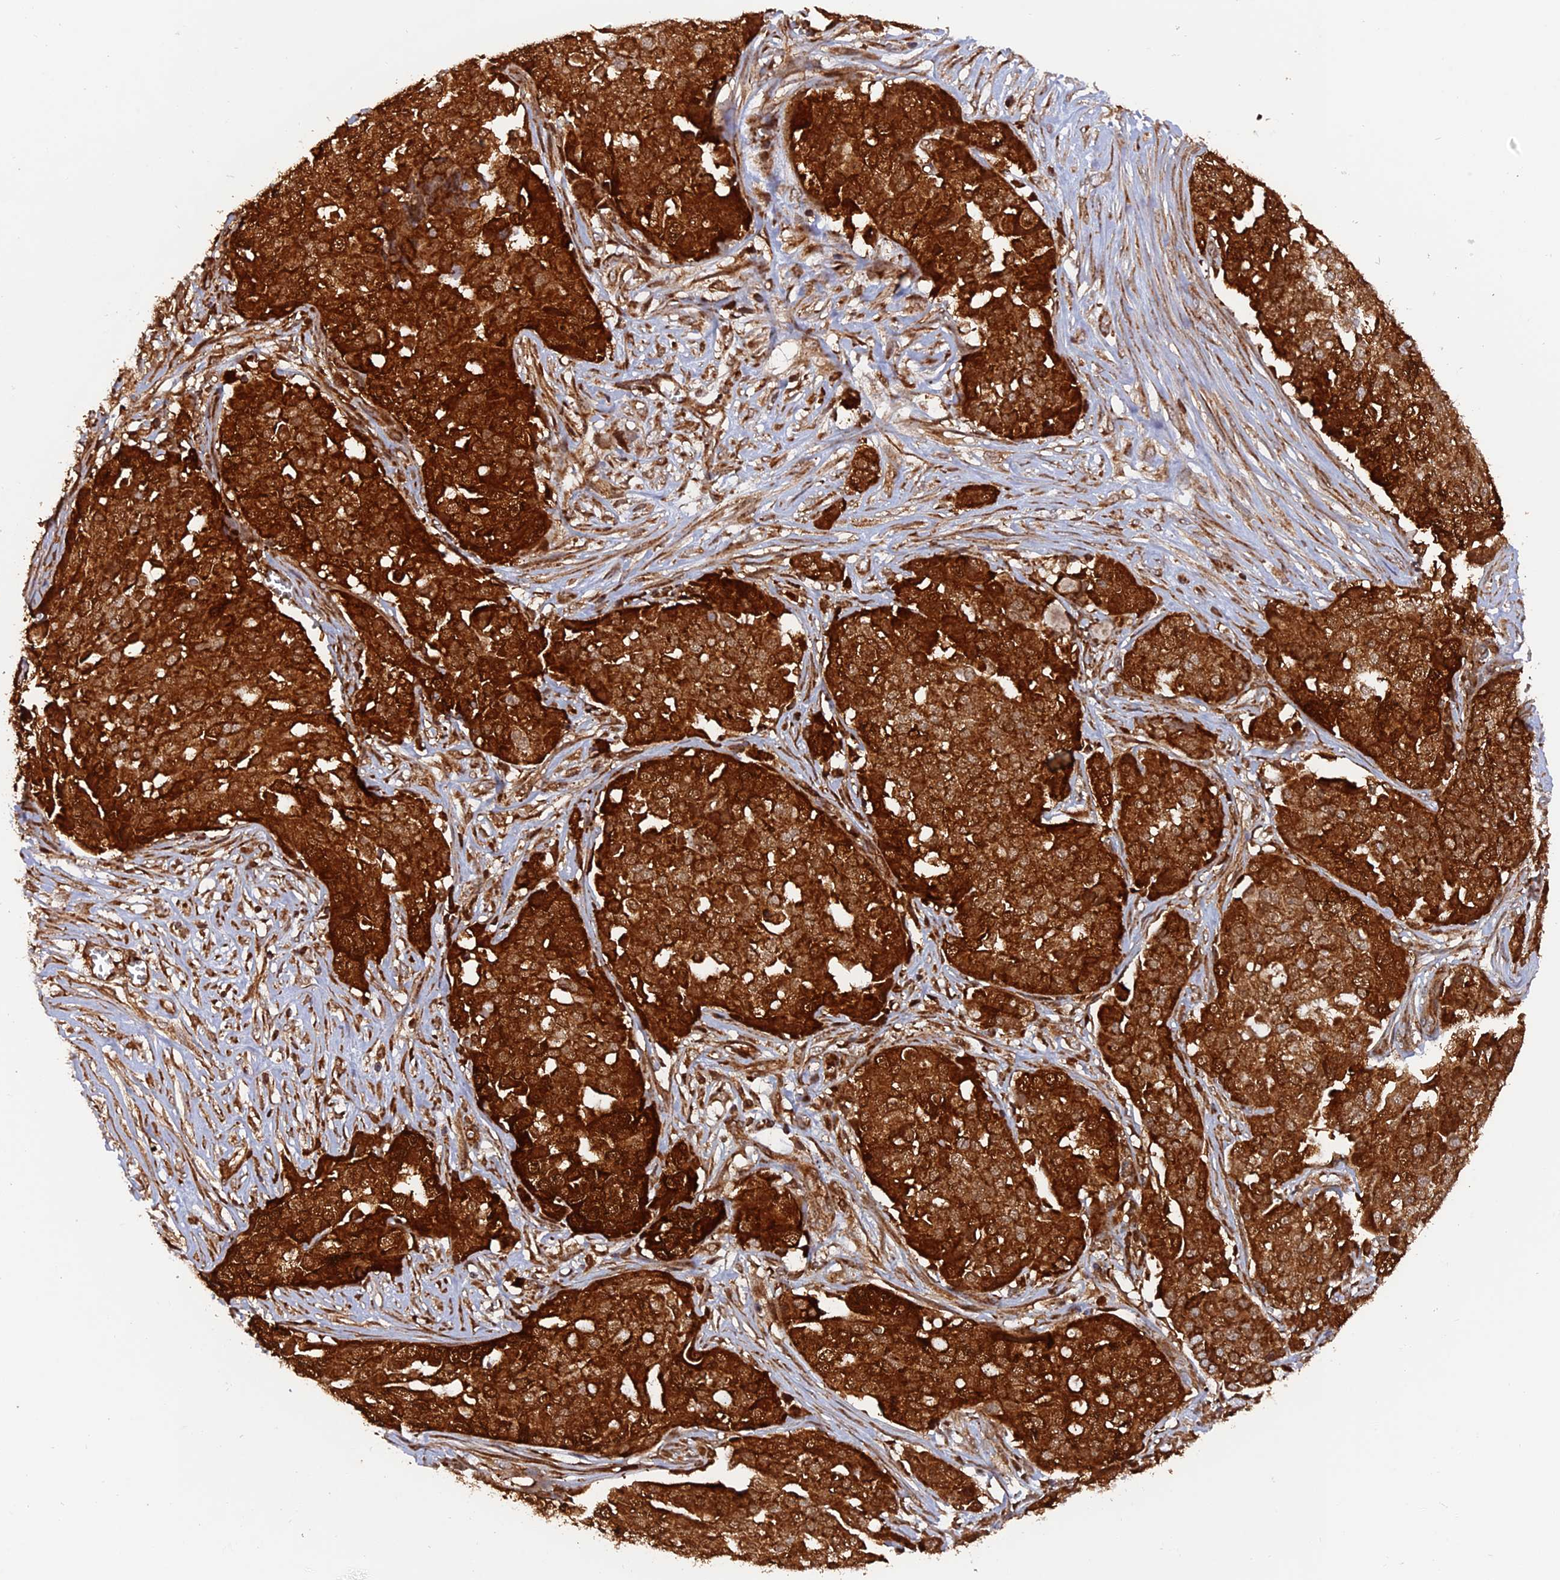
{"staining": {"intensity": "strong", "quantity": ">75%", "location": "cytoplasmic/membranous"}, "tissue": "ovarian cancer", "cell_type": "Tumor cells", "image_type": "cancer", "snomed": [{"axis": "morphology", "description": "Cystadenocarcinoma, serous, NOS"}, {"axis": "topography", "description": "Soft tissue"}, {"axis": "topography", "description": "Ovary"}], "caption": "The photomicrograph reveals staining of serous cystadenocarcinoma (ovarian), revealing strong cytoplasmic/membranous protein staining (brown color) within tumor cells. (DAB (3,3'-diaminobenzidine) = brown stain, brightfield microscopy at high magnification).", "gene": "DTYMK", "patient": {"sex": "female", "age": 57}}